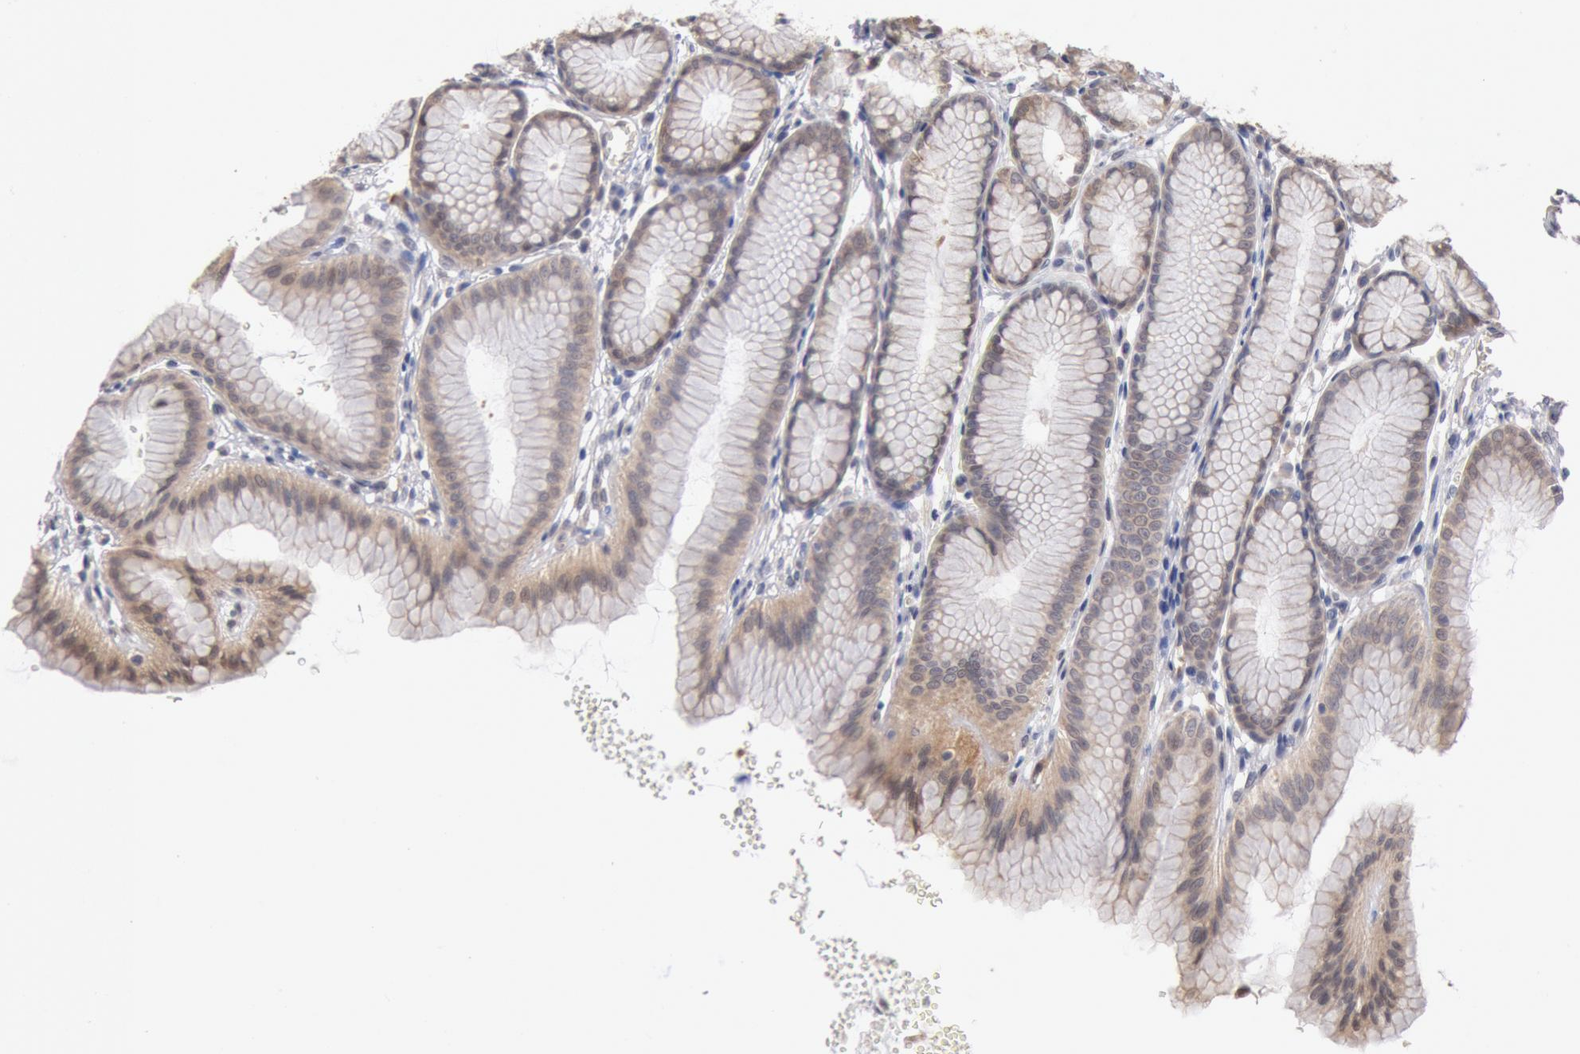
{"staining": {"intensity": "moderate", "quantity": ">75%", "location": "cytoplasmic/membranous"}, "tissue": "stomach", "cell_type": "Glandular cells", "image_type": "normal", "snomed": [{"axis": "morphology", "description": "Normal tissue, NOS"}, {"axis": "topography", "description": "Stomach"}], "caption": "Immunohistochemical staining of normal human stomach reveals medium levels of moderate cytoplasmic/membranous staining in about >75% of glandular cells.", "gene": "DNAJA1", "patient": {"sex": "male", "age": 42}}